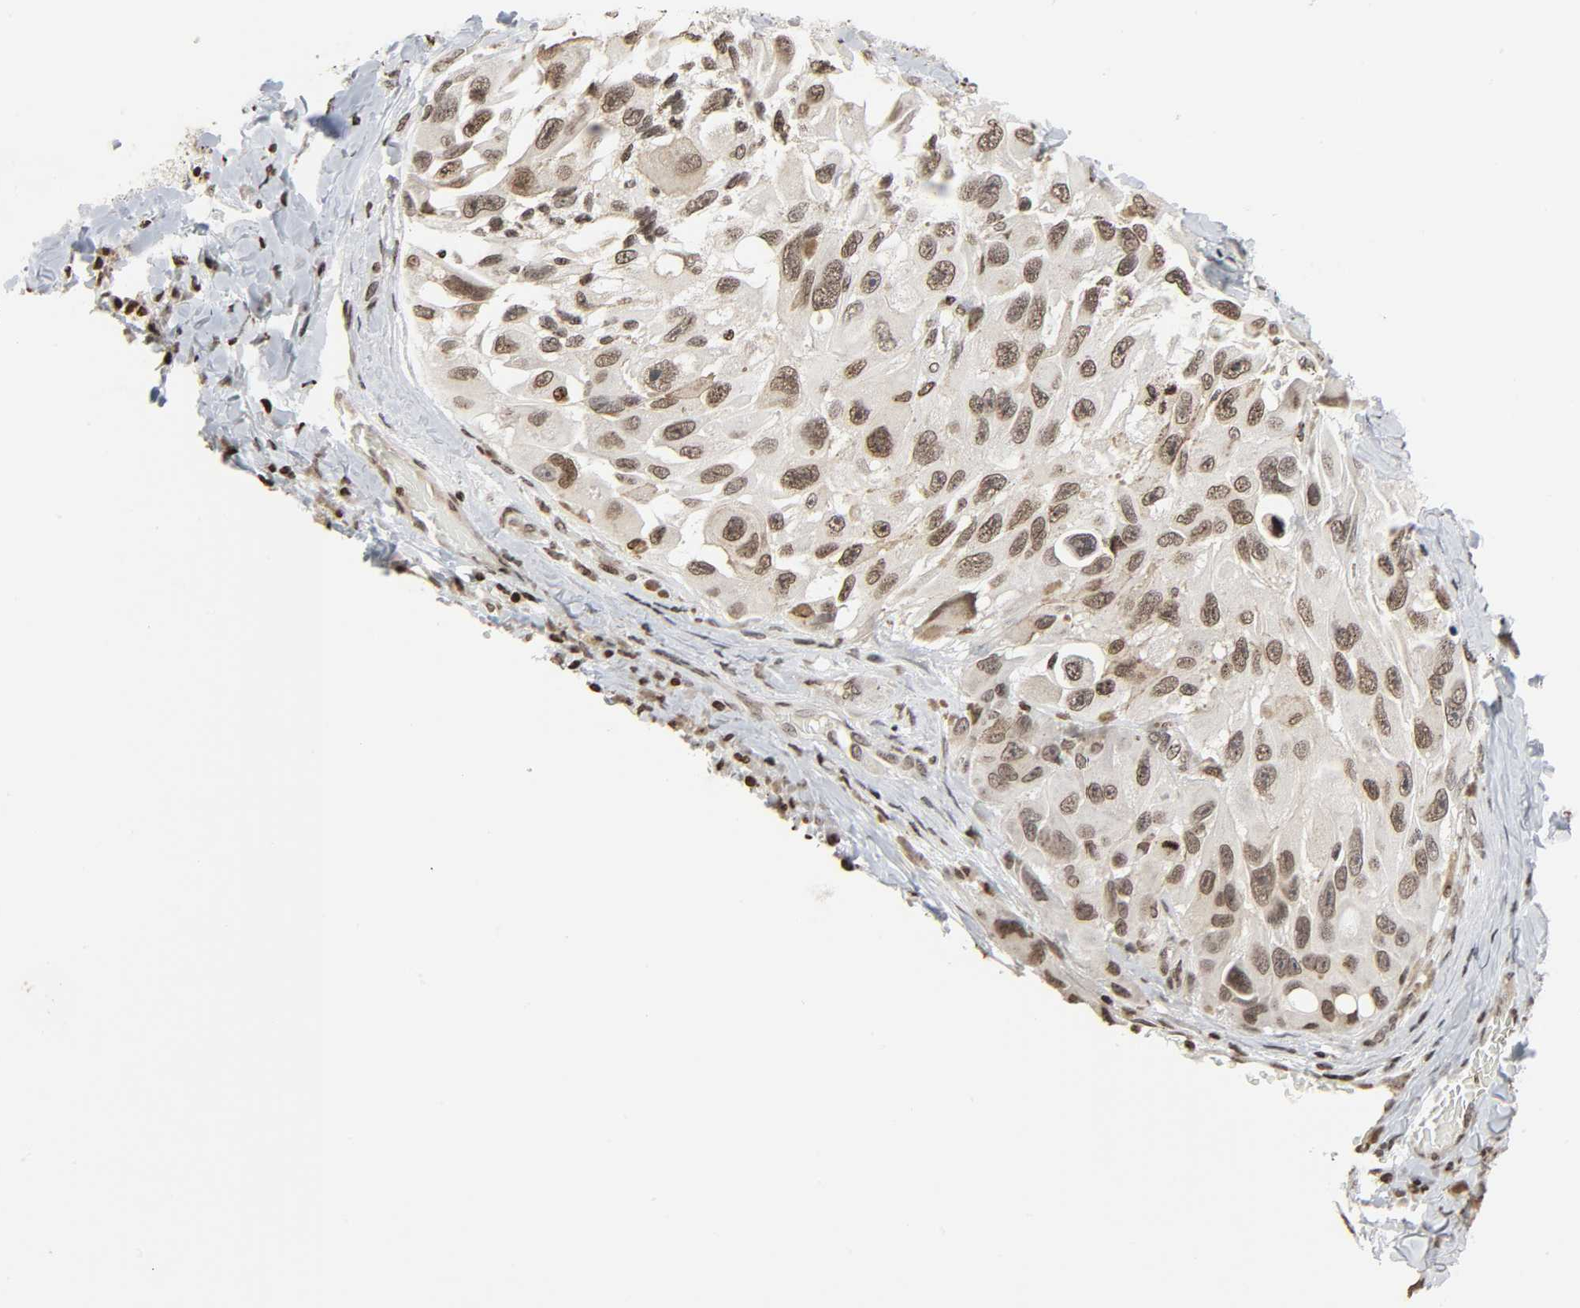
{"staining": {"intensity": "moderate", "quantity": ">75%", "location": "nuclear"}, "tissue": "melanoma", "cell_type": "Tumor cells", "image_type": "cancer", "snomed": [{"axis": "morphology", "description": "Malignant melanoma, NOS"}, {"axis": "topography", "description": "Skin"}], "caption": "IHC (DAB) staining of malignant melanoma demonstrates moderate nuclear protein staining in about >75% of tumor cells.", "gene": "ELAVL1", "patient": {"sex": "female", "age": 73}}